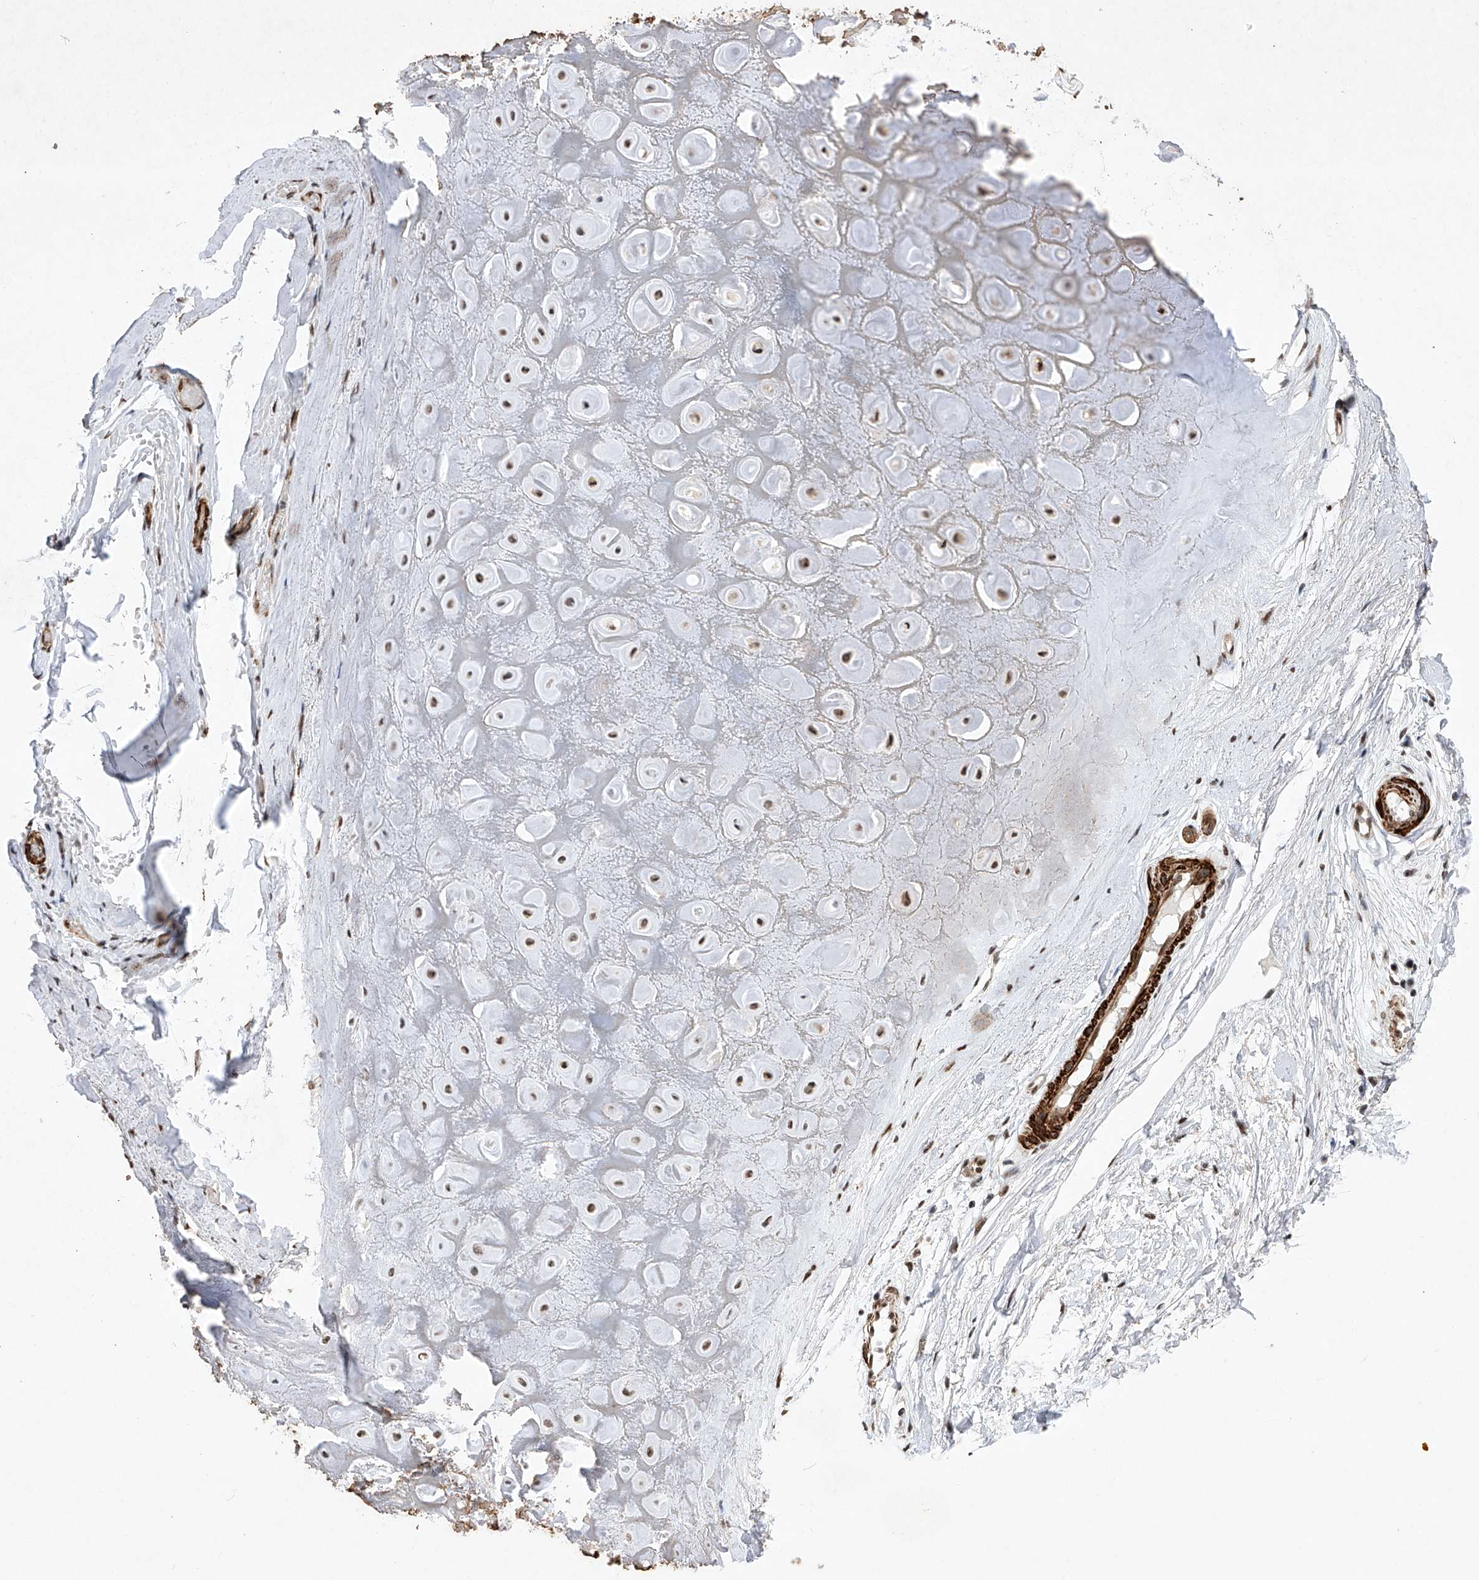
{"staining": {"intensity": "weak", "quantity": "25%-75%", "location": "cytoplasmic/membranous"}, "tissue": "adipose tissue", "cell_type": "Adipocytes", "image_type": "normal", "snomed": [{"axis": "morphology", "description": "Normal tissue, NOS"}, {"axis": "morphology", "description": "Basal cell carcinoma"}, {"axis": "topography", "description": "Skin"}], "caption": "This is a histology image of immunohistochemistry staining of normal adipose tissue, which shows weak expression in the cytoplasmic/membranous of adipocytes.", "gene": "NFATC4", "patient": {"sex": "female", "age": 89}}